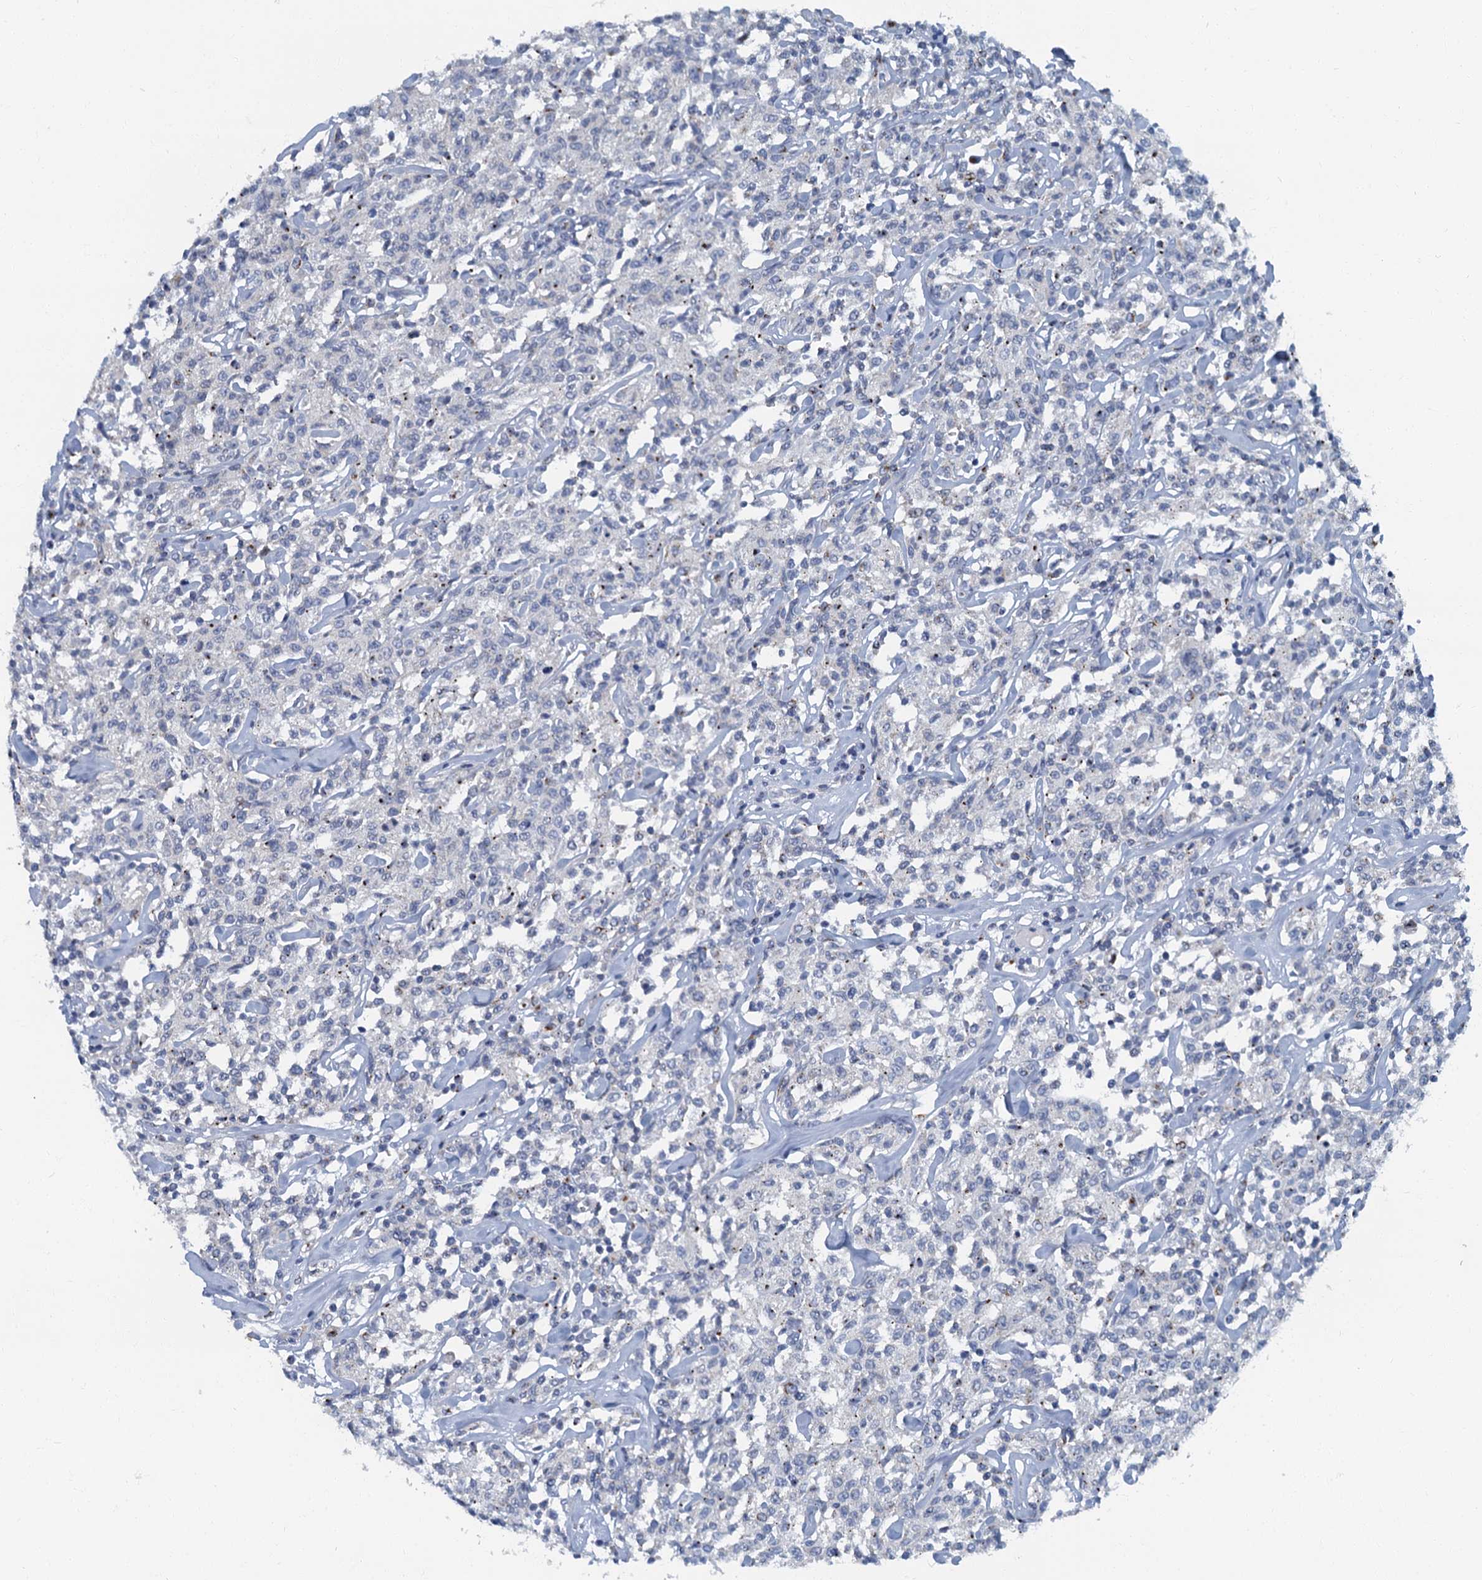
{"staining": {"intensity": "negative", "quantity": "none", "location": "none"}, "tissue": "lymphoma", "cell_type": "Tumor cells", "image_type": "cancer", "snomed": [{"axis": "morphology", "description": "Malignant lymphoma, non-Hodgkin's type, Low grade"}, {"axis": "topography", "description": "Small intestine"}], "caption": "Tumor cells show no significant protein expression in lymphoma.", "gene": "LYPD3", "patient": {"sex": "female", "age": 59}}